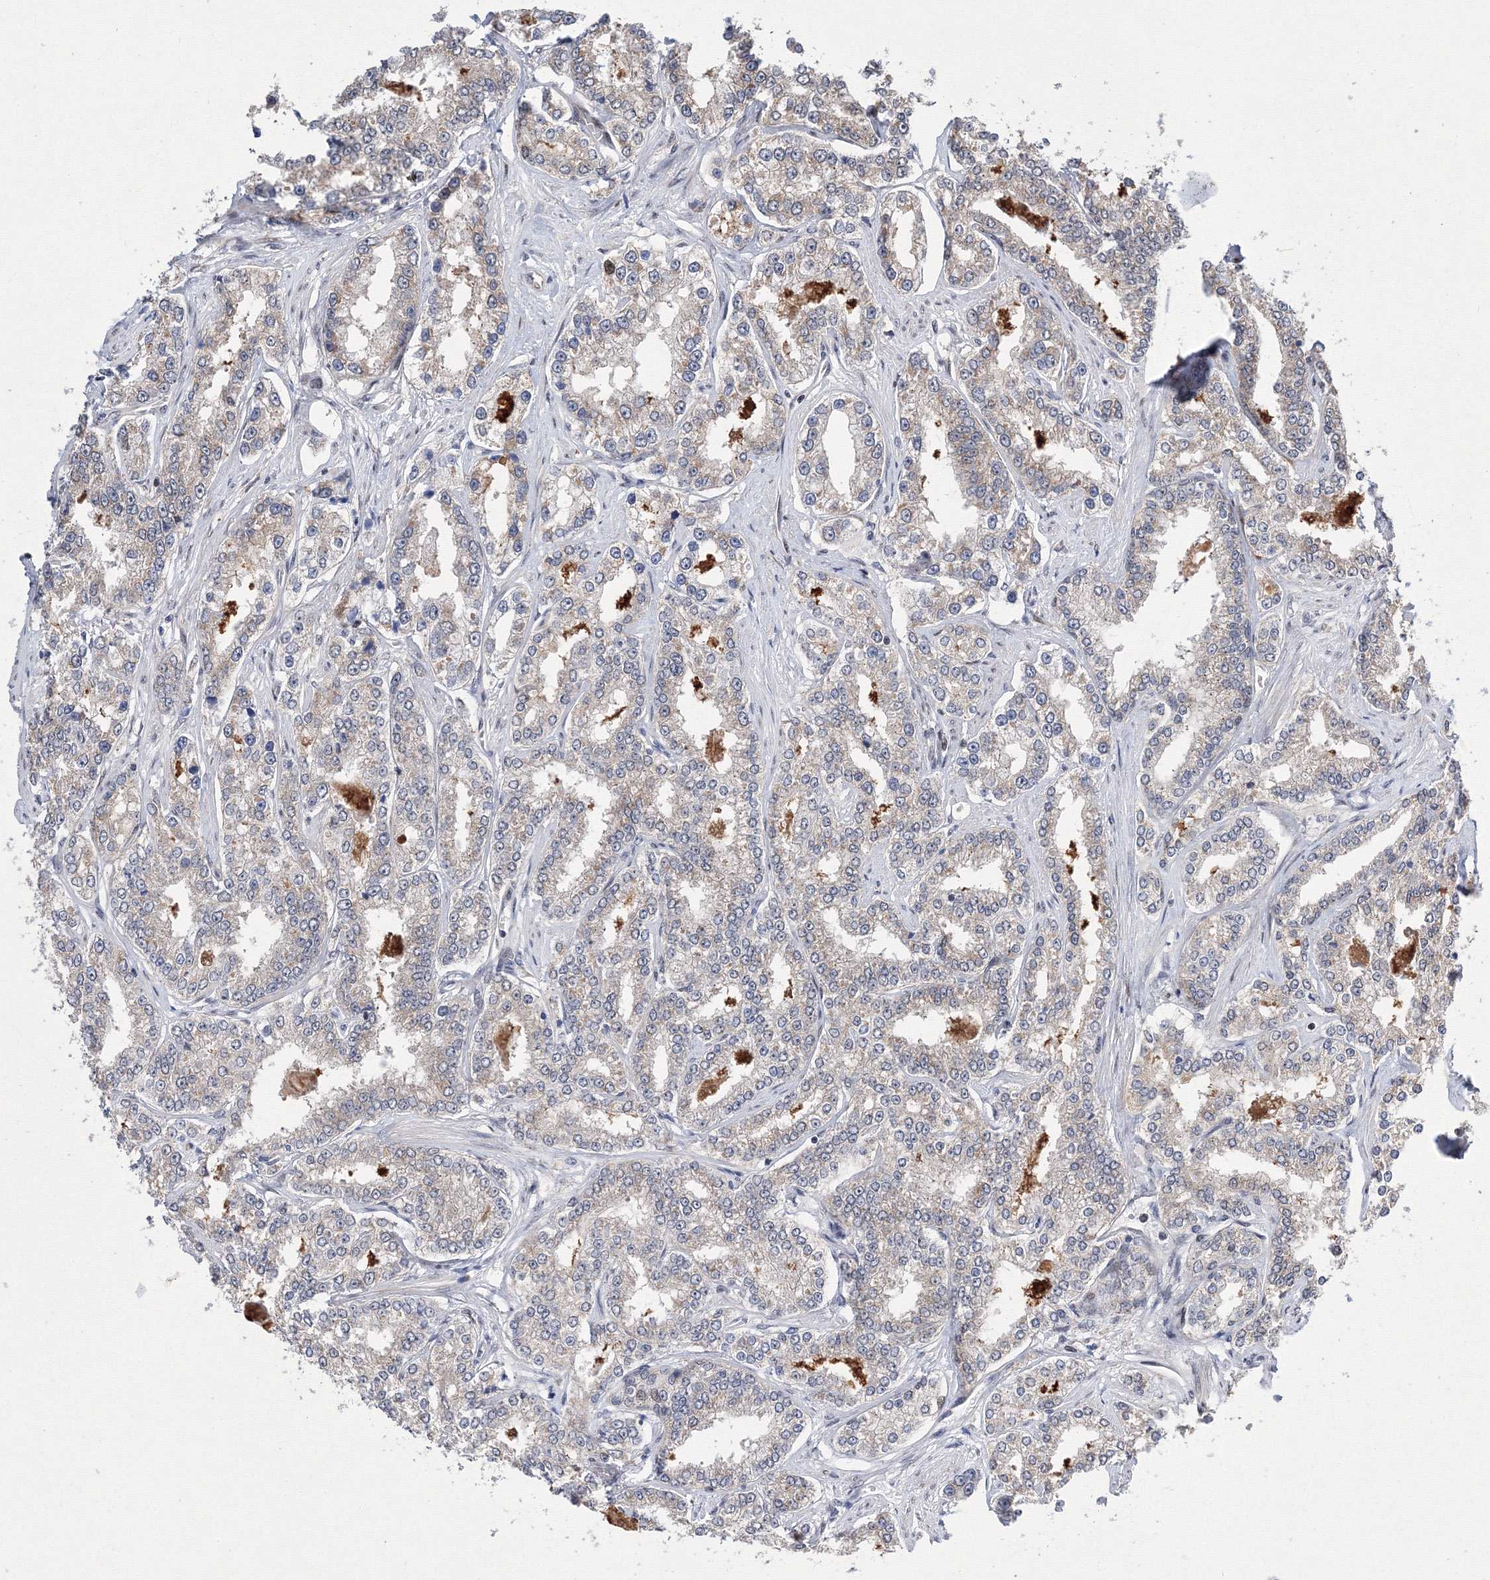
{"staining": {"intensity": "weak", "quantity": "25%-75%", "location": "cytoplasmic/membranous"}, "tissue": "prostate cancer", "cell_type": "Tumor cells", "image_type": "cancer", "snomed": [{"axis": "morphology", "description": "Normal tissue, NOS"}, {"axis": "morphology", "description": "Adenocarcinoma, High grade"}, {"axis": "topography", "description": "Prostate"}], "caption": "Weak cytoplasmic/membranous protein staining is present in about 25%-75% of tumor cells in adenocarcinoma (high-grade) (prostate).", "gene": "GPN1", "patient": {"sex": "male", "age": 83}}